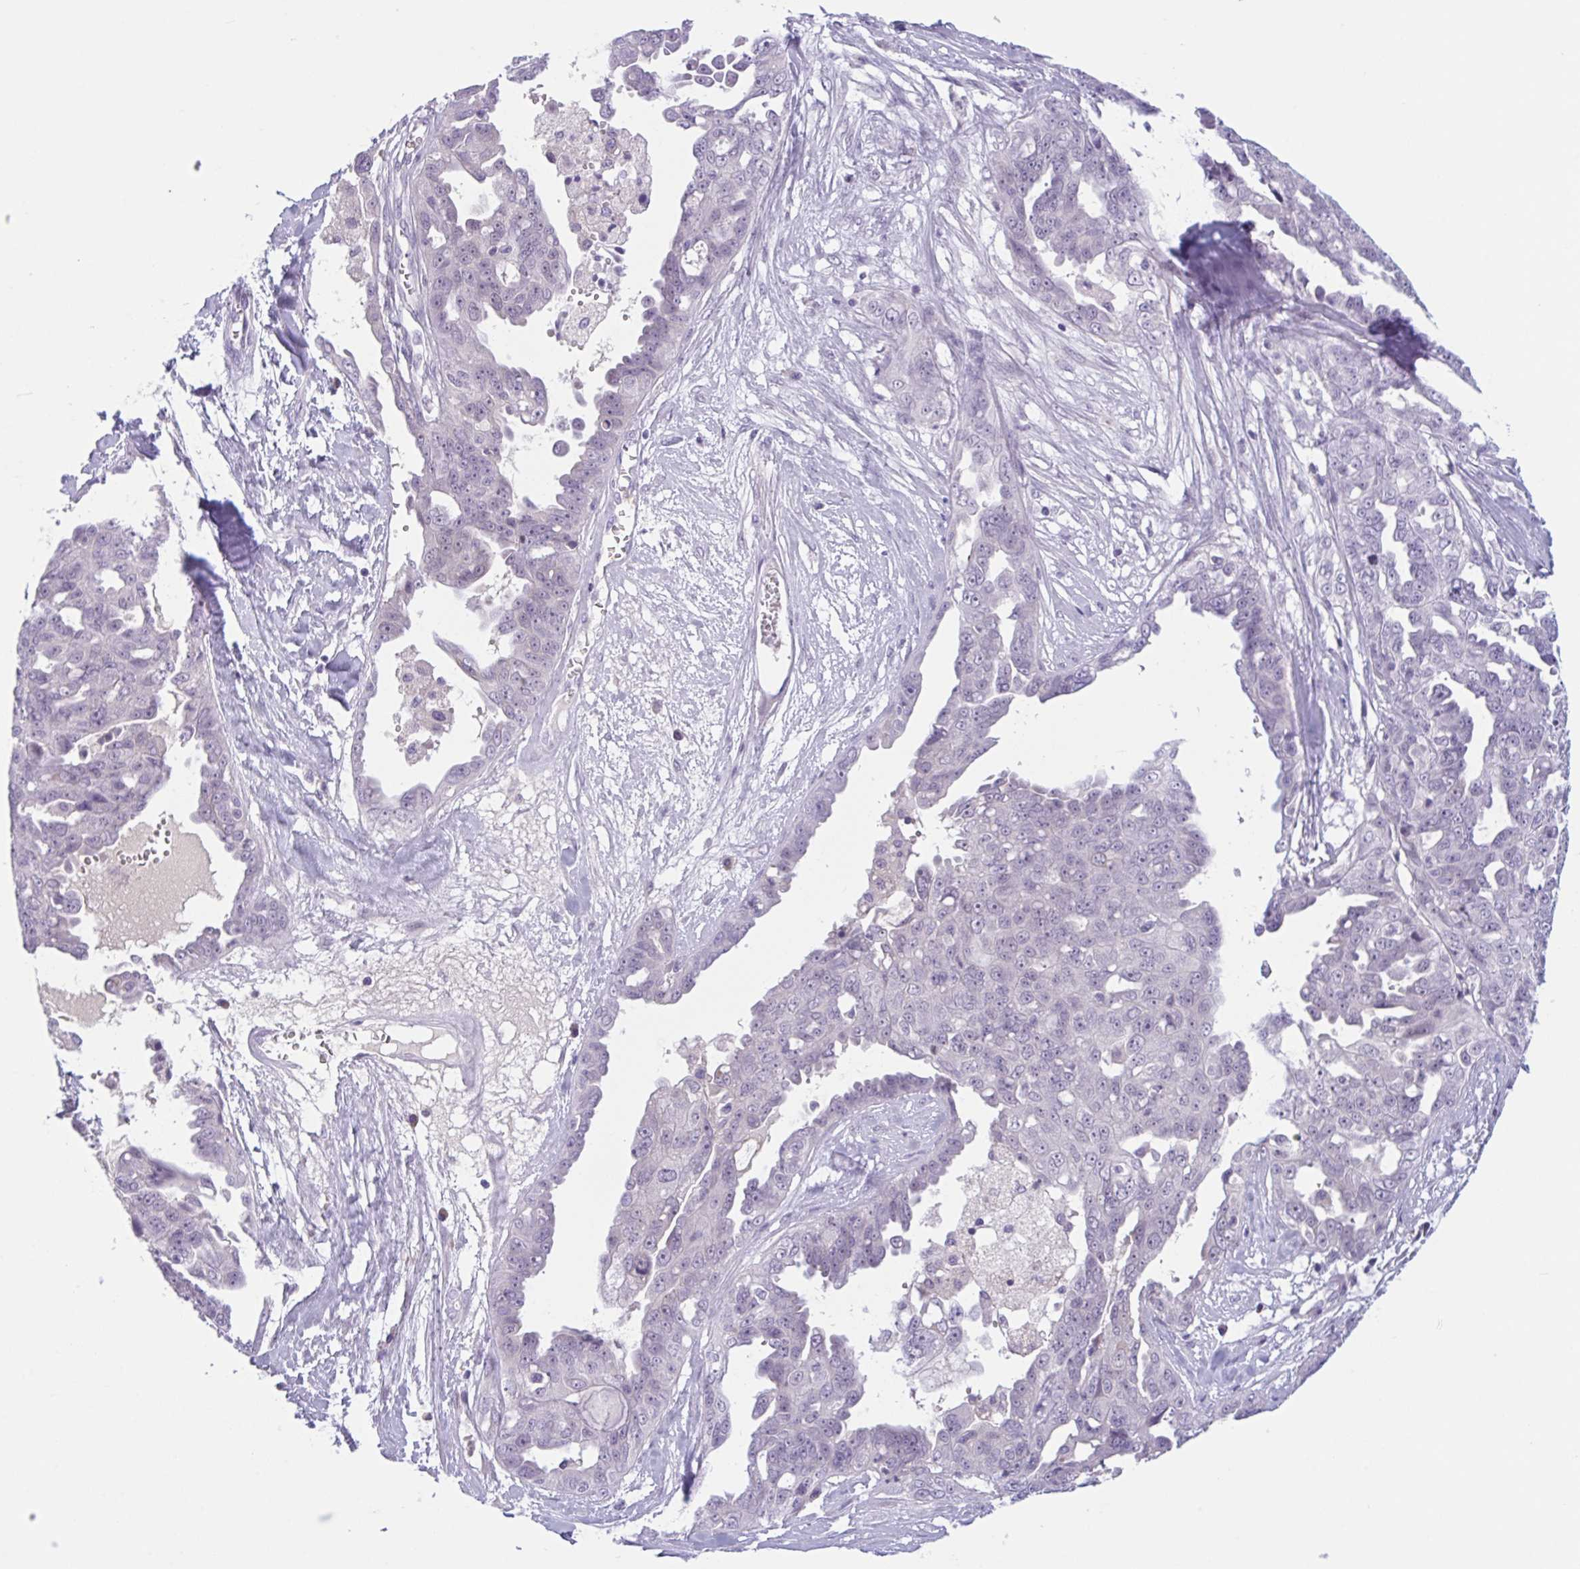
{"staining": {"intensity": "negative", "quantity": "none", "location": "none"}, "tissue": "ovarian cancer", "cell_type": "Tumor cells", "image_type": "cancer", "snomed": [{"axis": "morphology", "description": "Carcinoma, endometroid"}, {"axis": "topography", "description": "Ovary"}], "caption": "Tumor cells are negative for protein expression in human endometroid carcinoma (ovarian).", "gene": "WNT9B", "patient": {"sex": "female", "age": 70}}